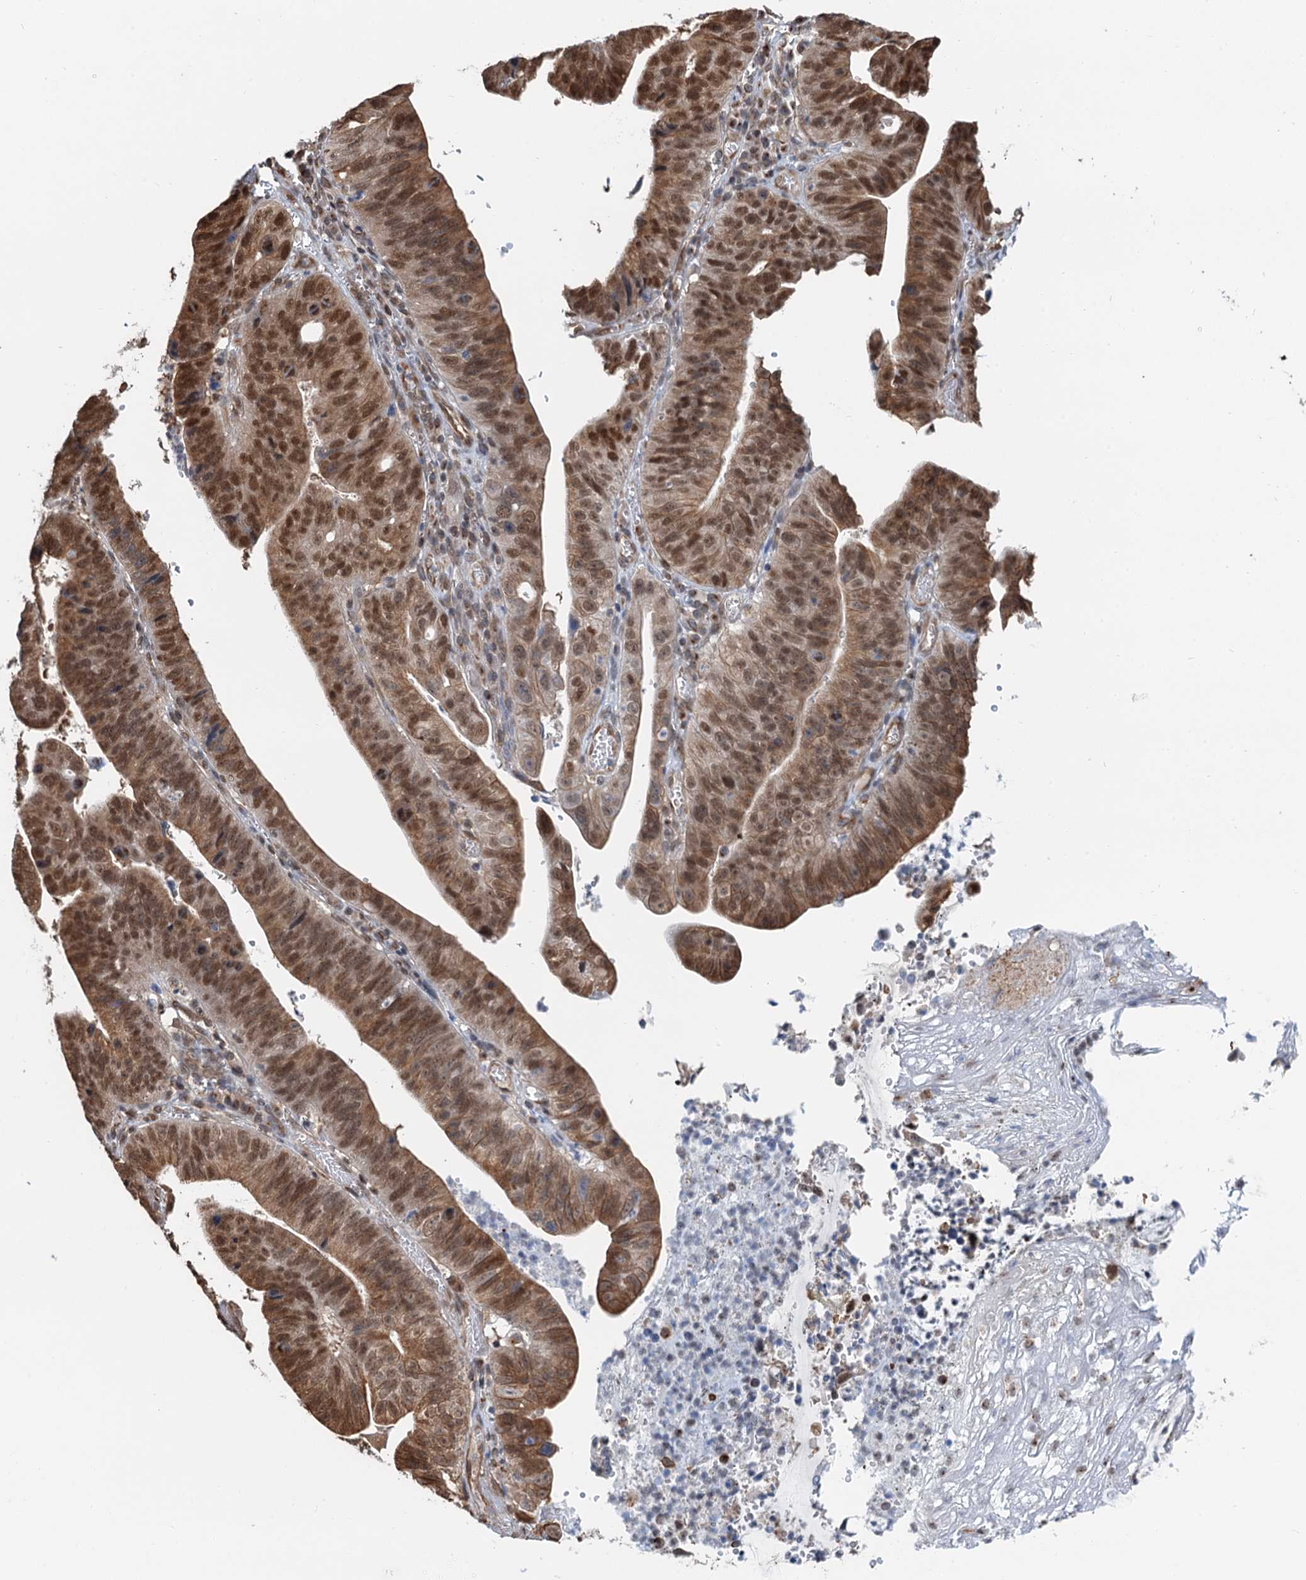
{"staining": {"intensity": "strong", "quantity": "25%-75%", "location": "cytoplasmic/membranous,nuclear"}, "tissue": "stomach cancer", "cell_type": "Tumor cells", "image_type": "cancer", "snomed": [{"axis": "morphology", "description": "Adenocarcinoma, NOS"}, {"axis": "topography", "description": "Stomach"}], "caption": "DAB (3,3'-diaminobenzidine) immunohistochemical staining of human stomach cancer exhibits strong cytoplasmic/membranous and nuclear protein staining in about 25%-75% of tumor cells.", "gene": "CFDP1", "patient": {"sex": "male", "age": 59}}